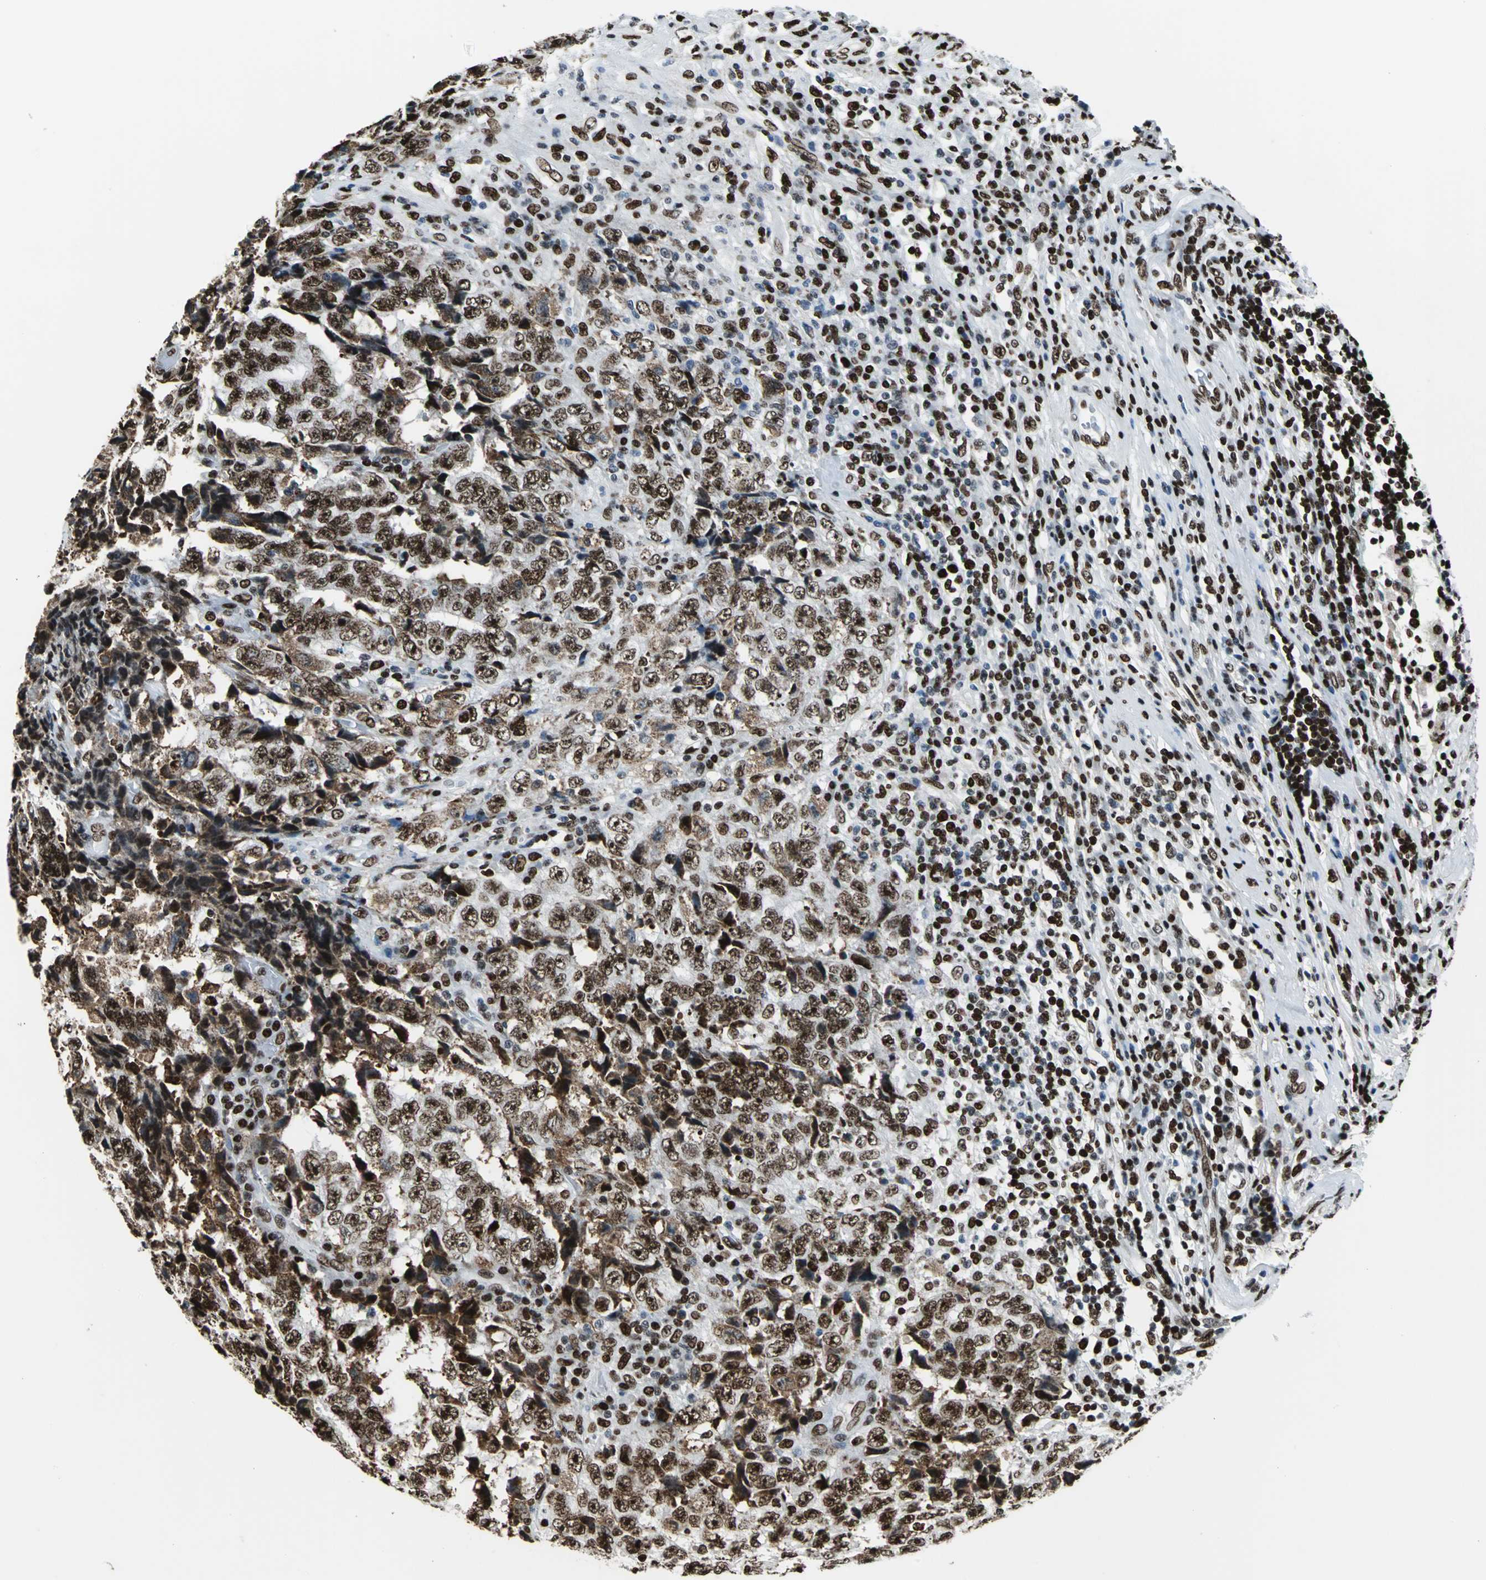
{"staining": {"intensity": "strong", "quantity": ">75%", "location": "cytoplasmic/membranous,nuclear"}, "tissue": "testis cancer", "cell_type": "Tumor cells", "image_type": "cancer", "snomed": [{"axis": "morphology", "description": "Necrosis, NOS"}, {"axis": "morphology", "description": "Carcinoma, Embryonal, NOS"}, {"axis": "topography", "description": "Testis"}], "caption": "A micrograph of embryonal carcinoma (testis) stained for a protein reveals strong cytoplasmic/membranous and nuclear brown staining in tumor cells.", "gene": "APEX1", "patient": {"sex": "male", "age": 19}}